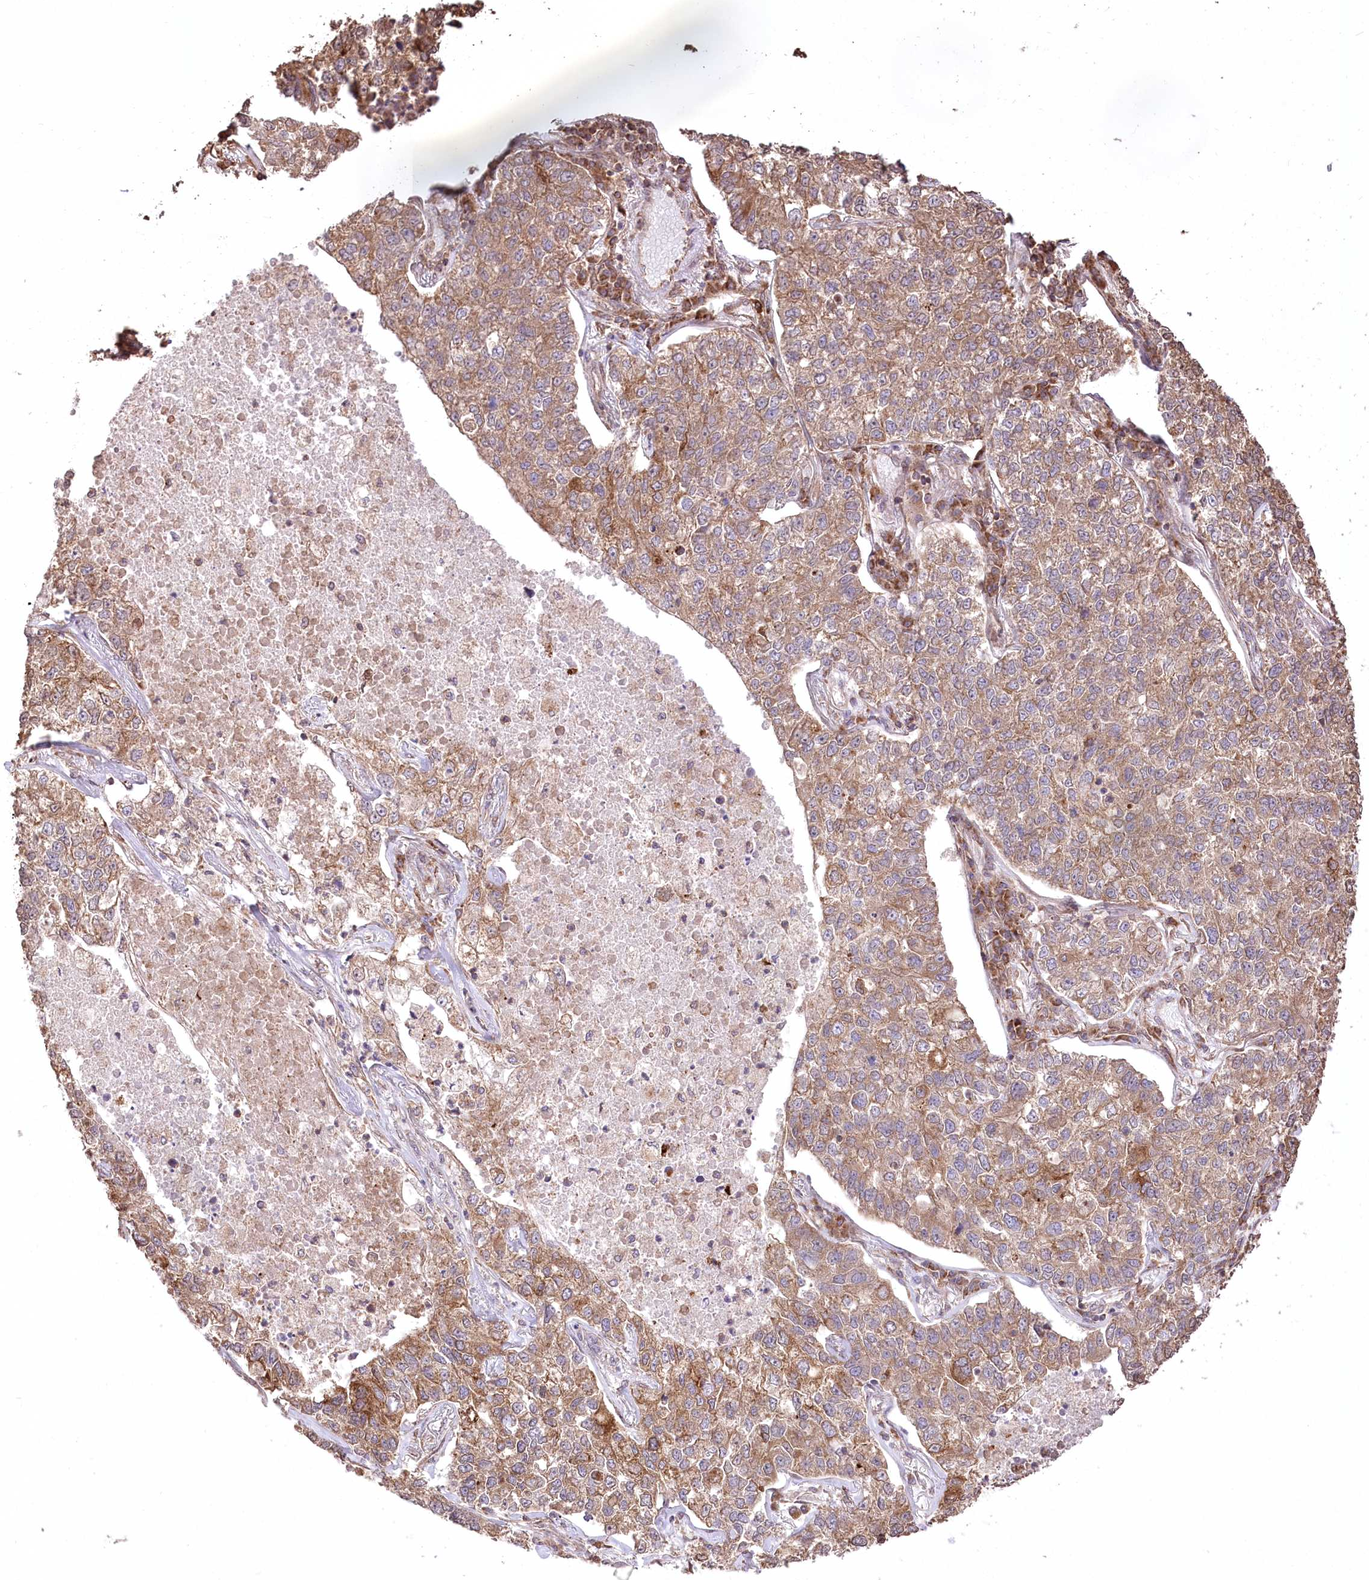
{"staining": {"intensity": "moderate", "quantity": ">75%", "location": "cytoplasmic/membranous"}, "tissue": "lung cancer", "cell_type": "Tumor cells", "image_type": "cancer", "snomed": [{"axis": "morphology", "description": "Adenocarcinoma, NOS"}, {"axis": "topography", "description": "Lung"}], "caption": "Immunohistochemical staining of lung adenocarcinoma shows medium levels of moderate cytoplasmic/membranous positivity in about >75% of tumor cells.", "gene": "XYLB", "patient": {"sex": "male", "age": 49}}